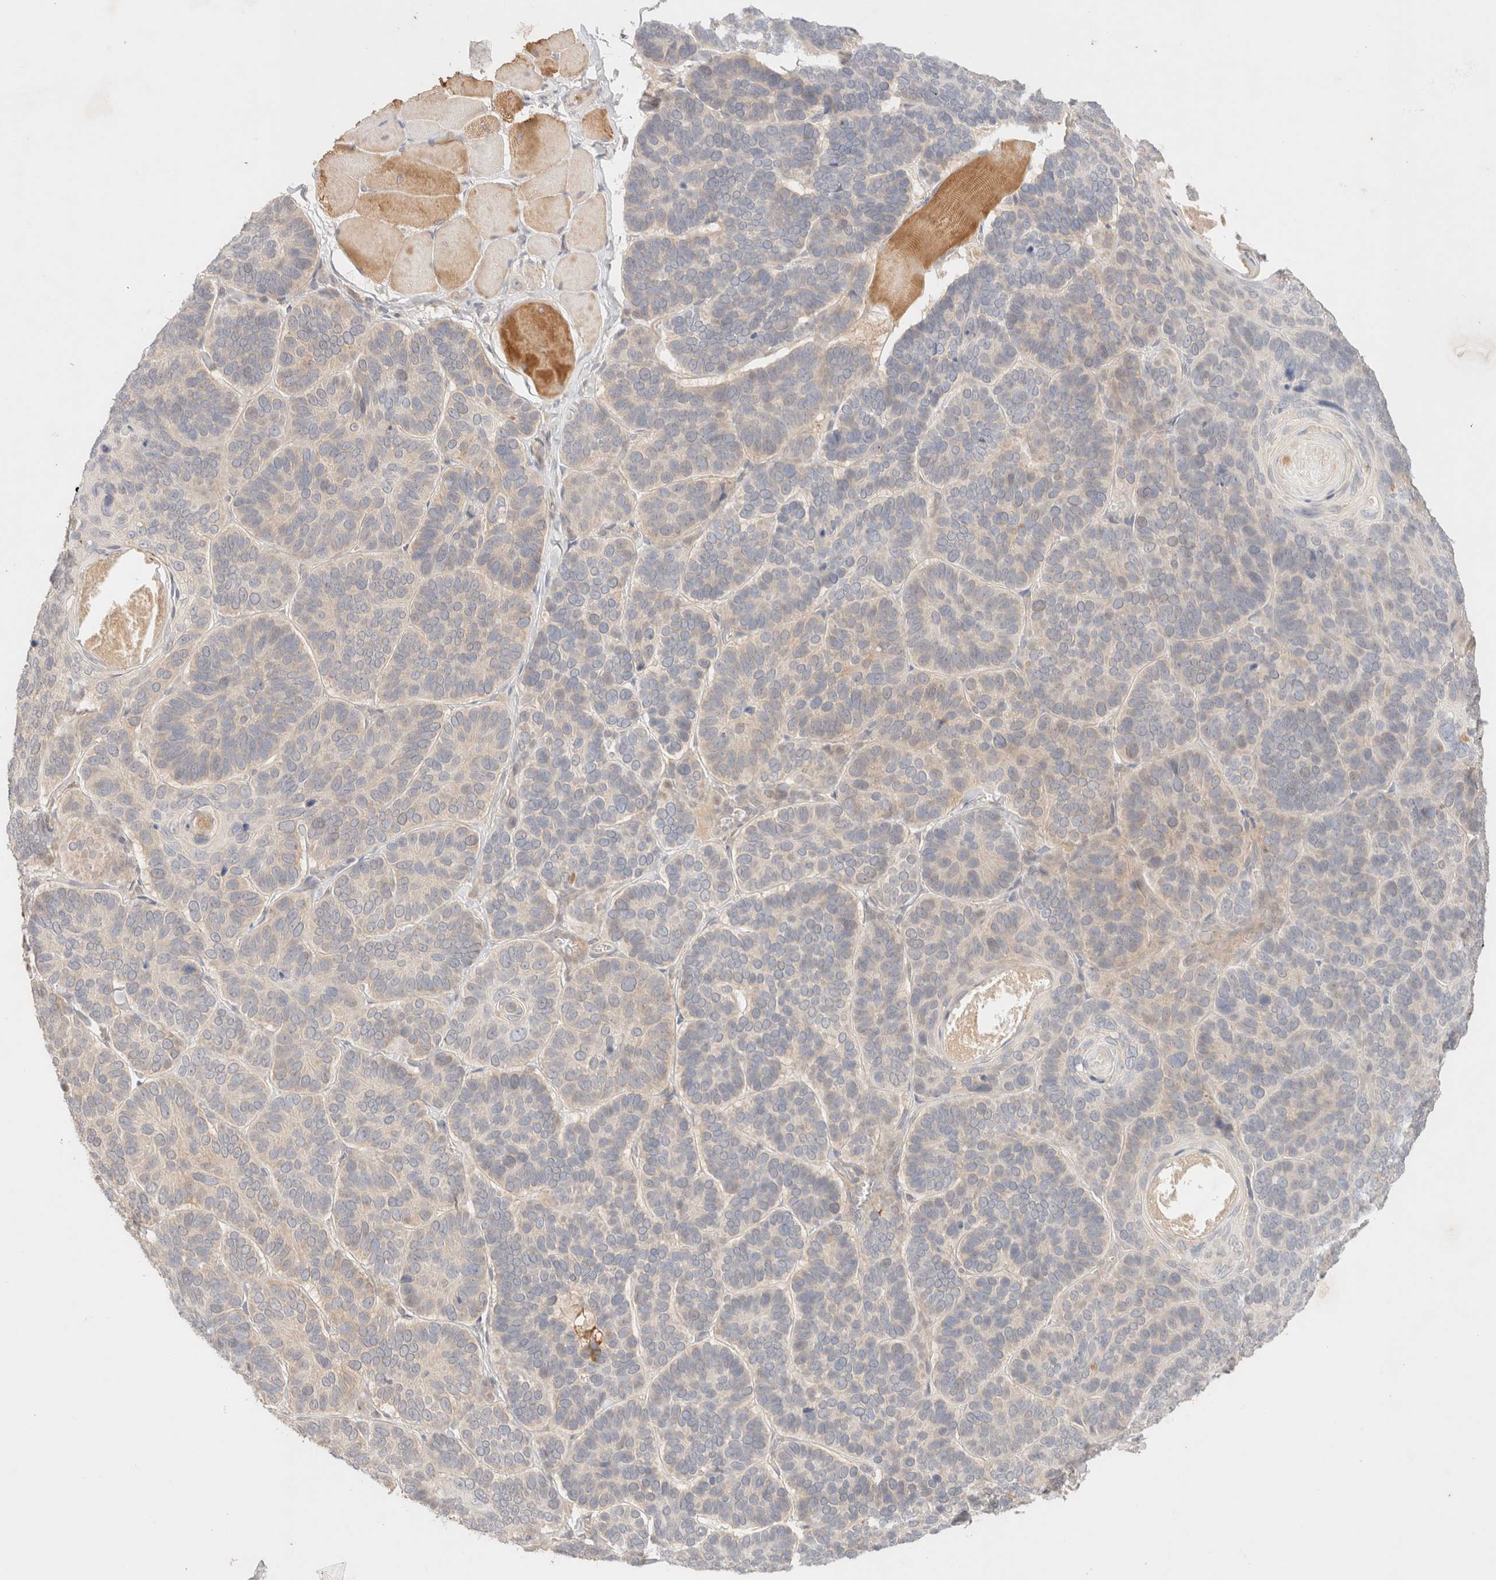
{"staining": {"intensity": "negative", "quantity": "none", "location": "none"}, "tissue": "skin cancer", "cell_type": "Tumor cells", "image_type": "cancer", "snomed": [{"axis": "morphology", "description": "Basal cell carcinoma"}, {"axis": "topography", "description": "Skin"}], "caption": "DAB immunohistochemical staining of human skin cancer (basal cell carcinoma) demonstrates no significant expression in tumor cells. The staining was performed using DAB (3,3'-diaminobenzidine) to visualize the protein expression in brown, while the nuclei were stained in blue with hematoxylin (Magnification: 20x).", "gene": "SARM1", "patient": {"sex": "male", "age": 62}}